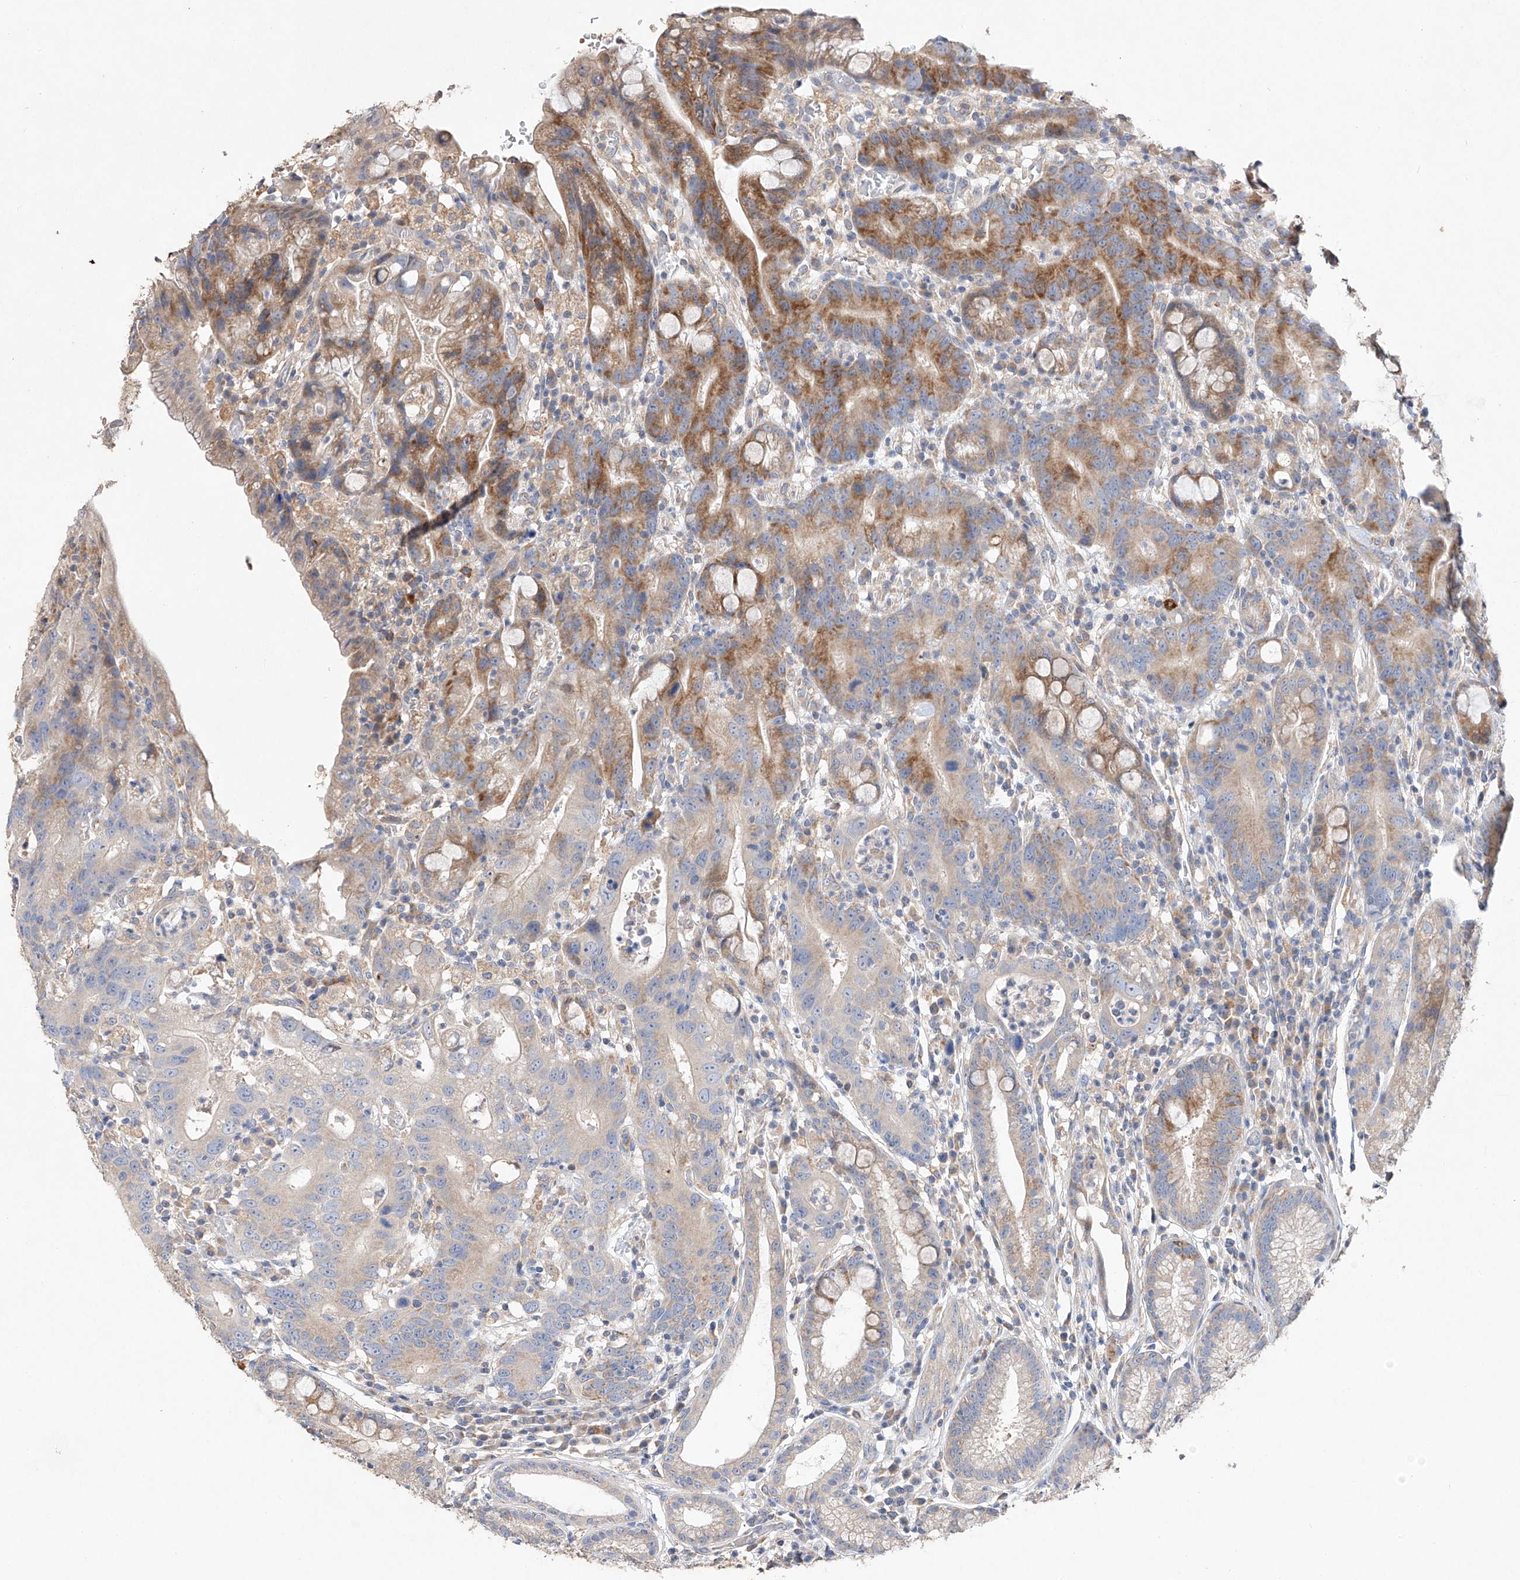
{"staining": {"intensity": "weak", "quantity": ">75%", "location": "cytoplasmic/membranous"}, "tissue": "stomach", "cell_type": "Glandular cells", "image_type": "normal", "snomed": [{"axis": "morphology", "description": "Normal tissue, NOS"}, {"axis": "topography", "description": "Stomach"}], "caption": "DAB (3,3'-diaminobenzidine) immunohistochemical staining of benign stomach reveals weak cytoplasmic/membranous protein expression in approximately >75% of glandular cells.", "gene": "AMD1", "patient": {"sex": "male", "age": 57}}